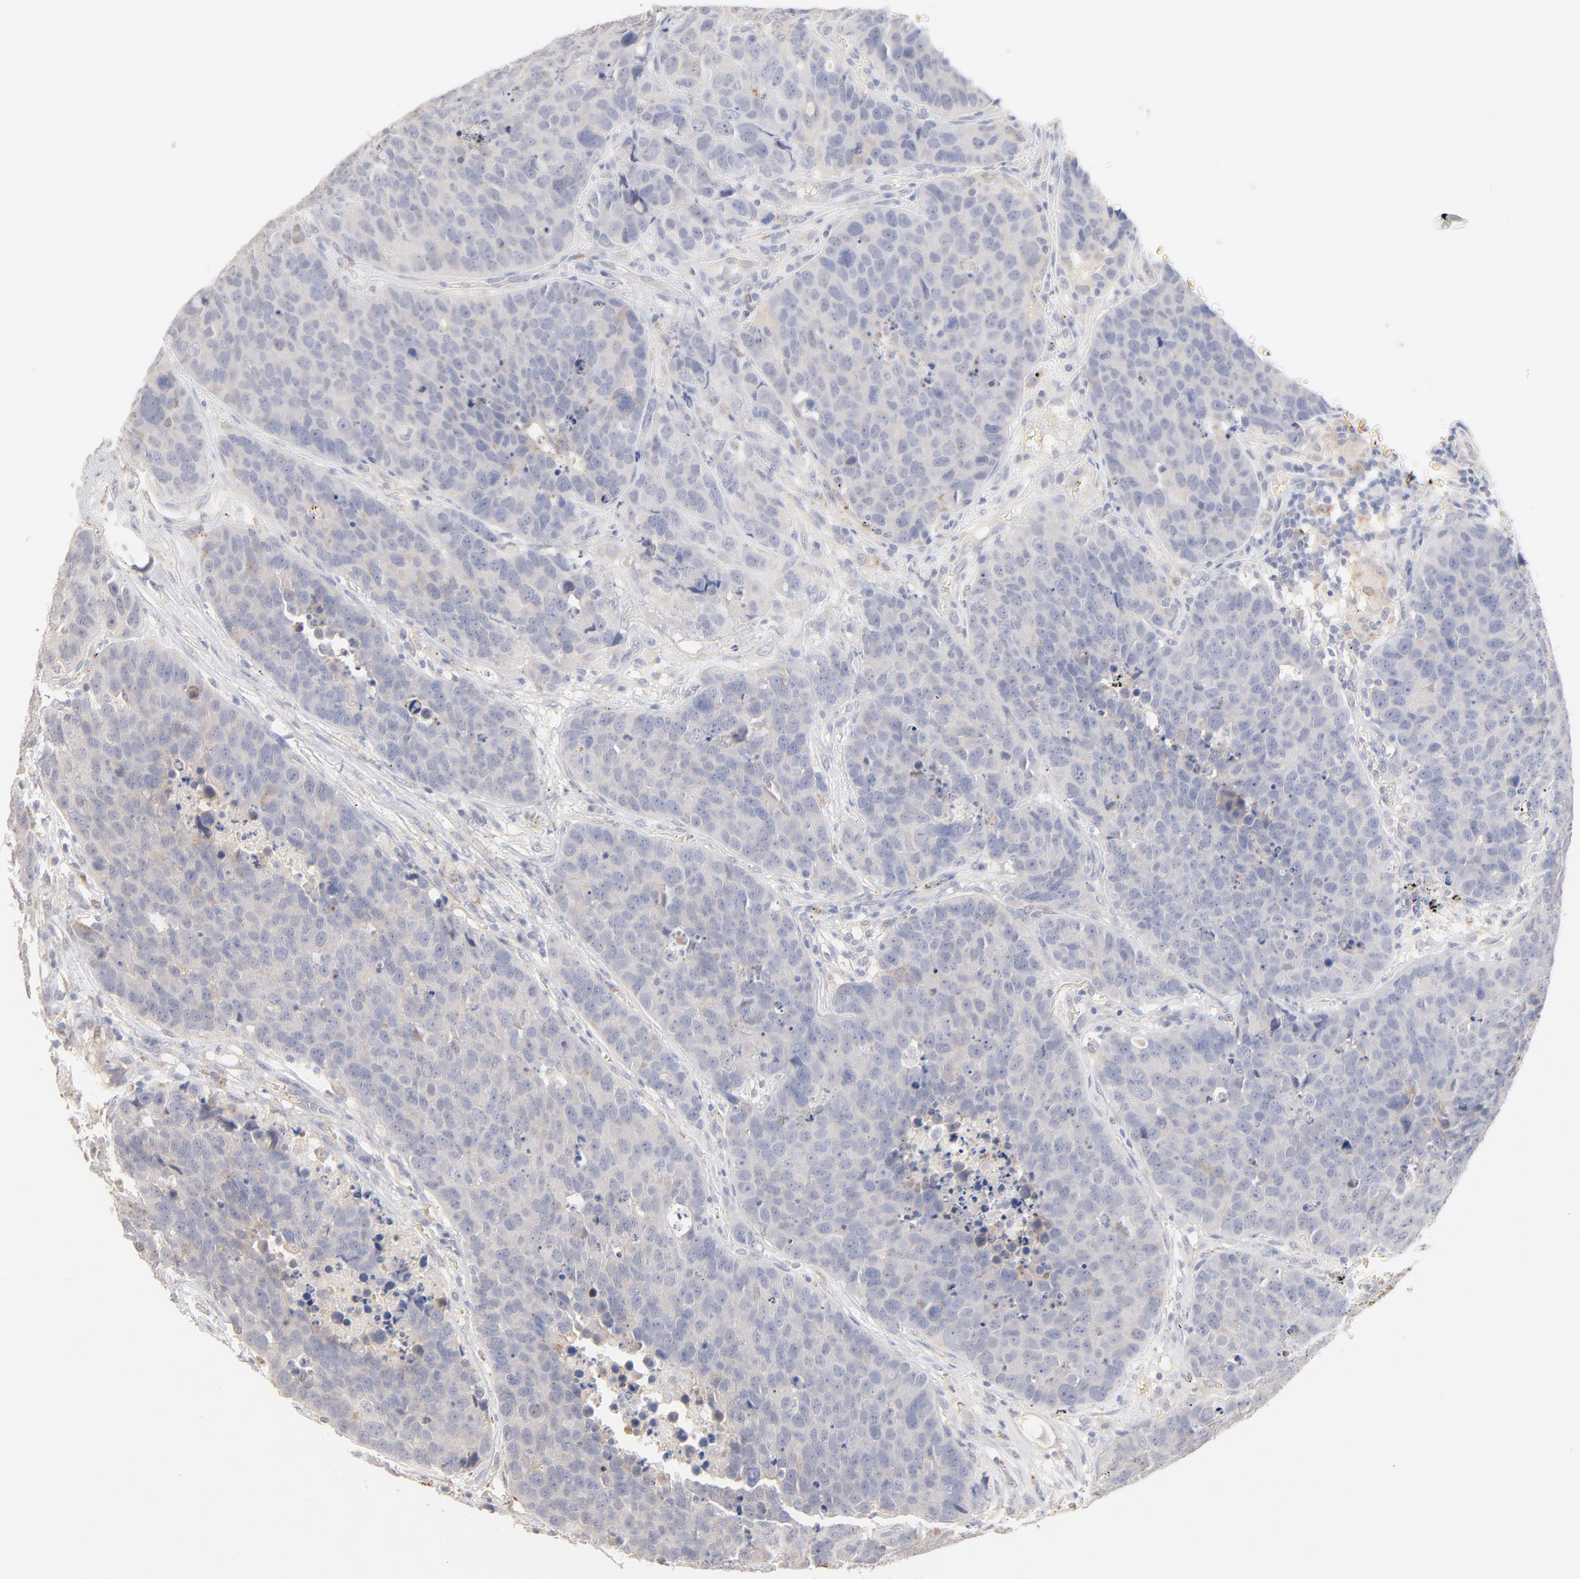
{"staining": {"intensity": "negative", "quantity": "none", "location": "none"}, "tissue": "carcinoid", "cell_type": "Tumor cells", "image_type": "cancer", "snomed": [{"axis": "morphology", "description": "Carcinoid, malignant, NOS"}, {"axis": "topography", "description": "Lung"}], "caption": "This is an immunohistochemistry micrograph of carcinoid (malignant). There is no staining in tumor cells.", "gene": "SPTB", "patient": {"sex": "male", "age": 60}}